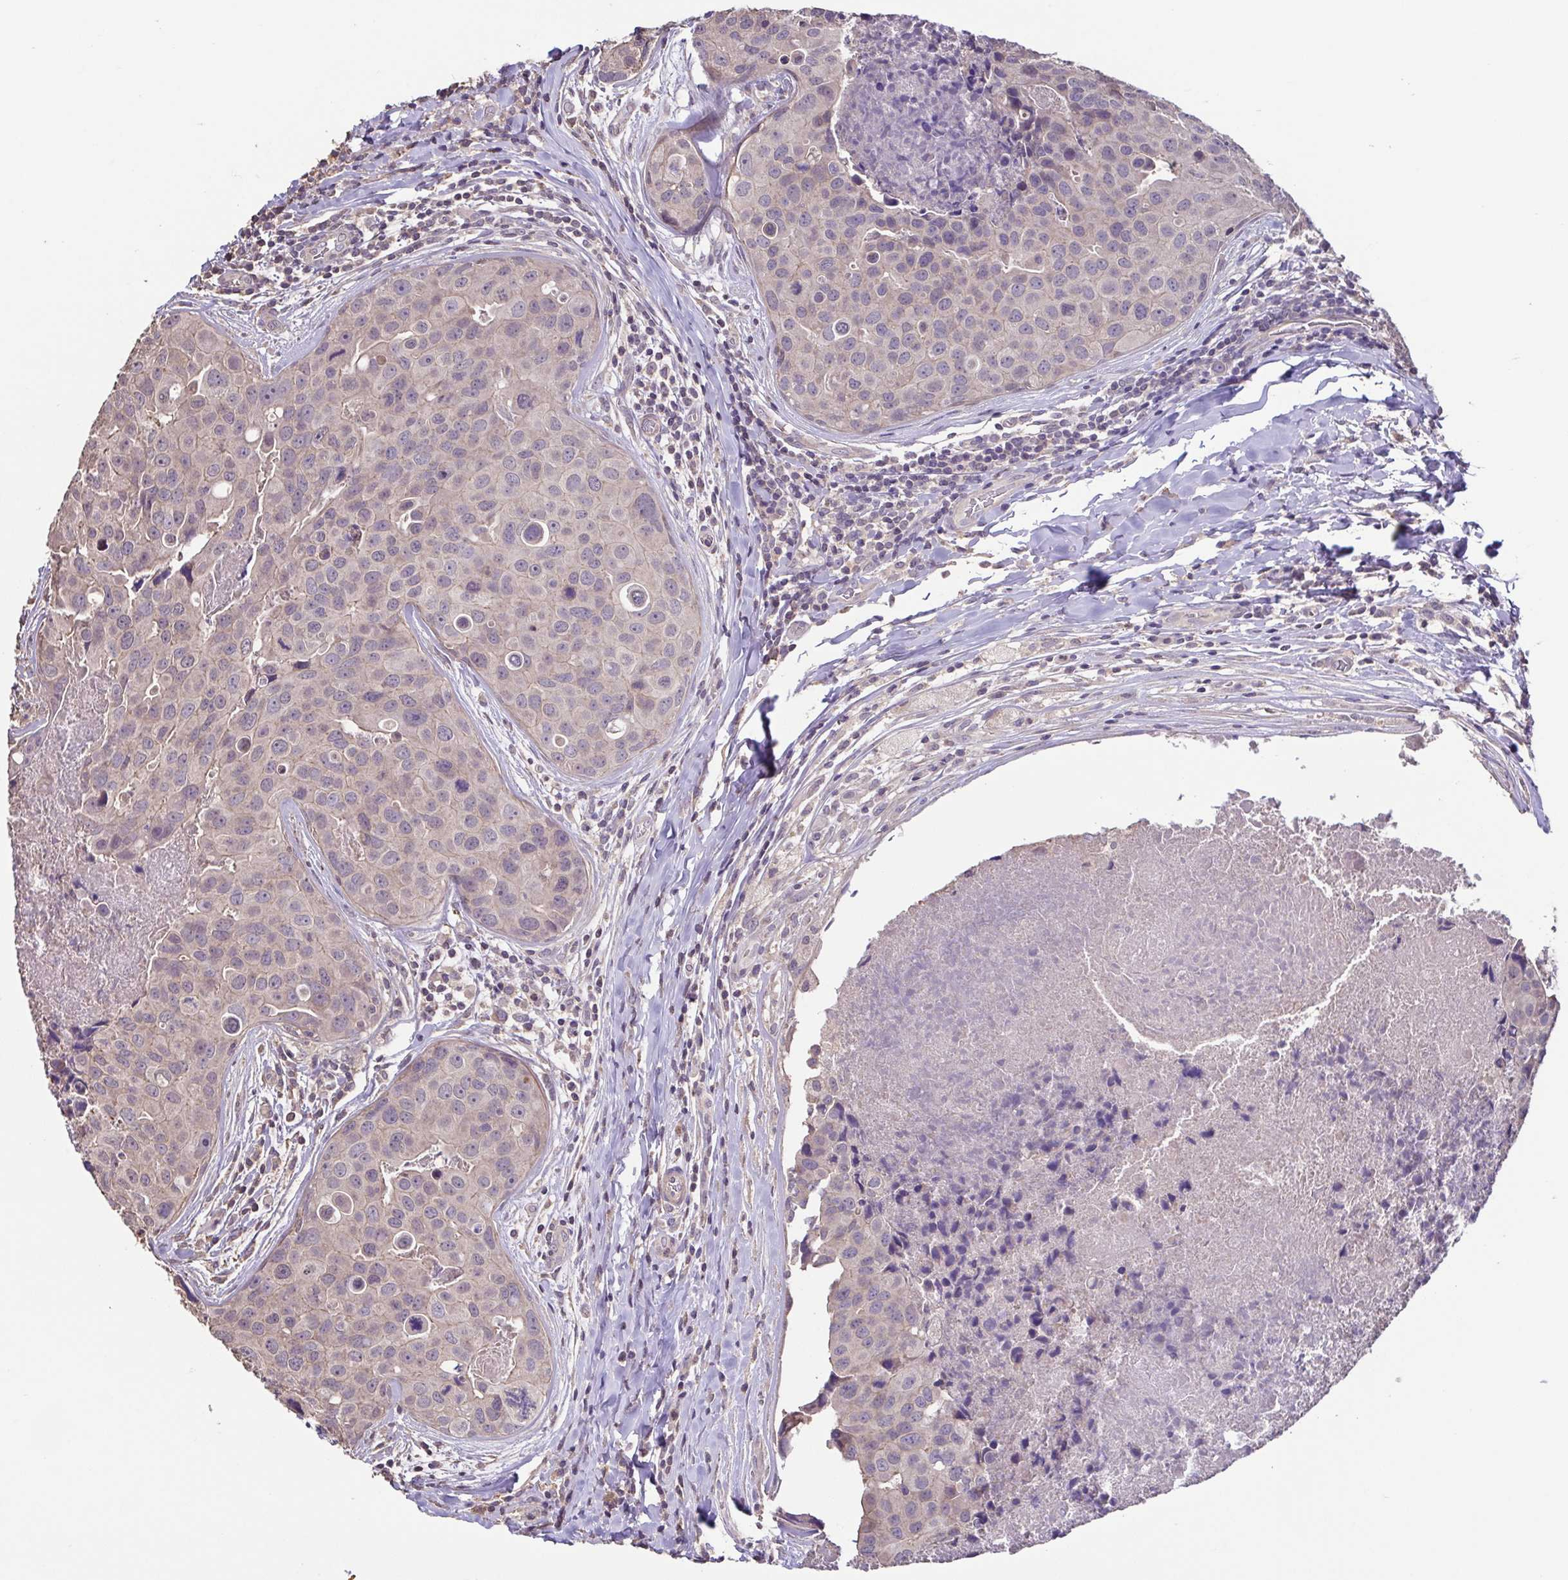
{"staining": {"intensity": "negative", "quantity": "none", "location": "none"}, "tissue": "breast cancer", "cell_type": "Tumor cells", "image_type": "cancer", "snomed": [{"axis": "morphology", "description": "Duct carcinoma"}, {"axis": "topography", "description": "Breast"}], "caption": "Tumor cells show no significant staining in breast cancer.", "gene": "ACTRT2", "patient": {"sex": "female", "age": 24}}